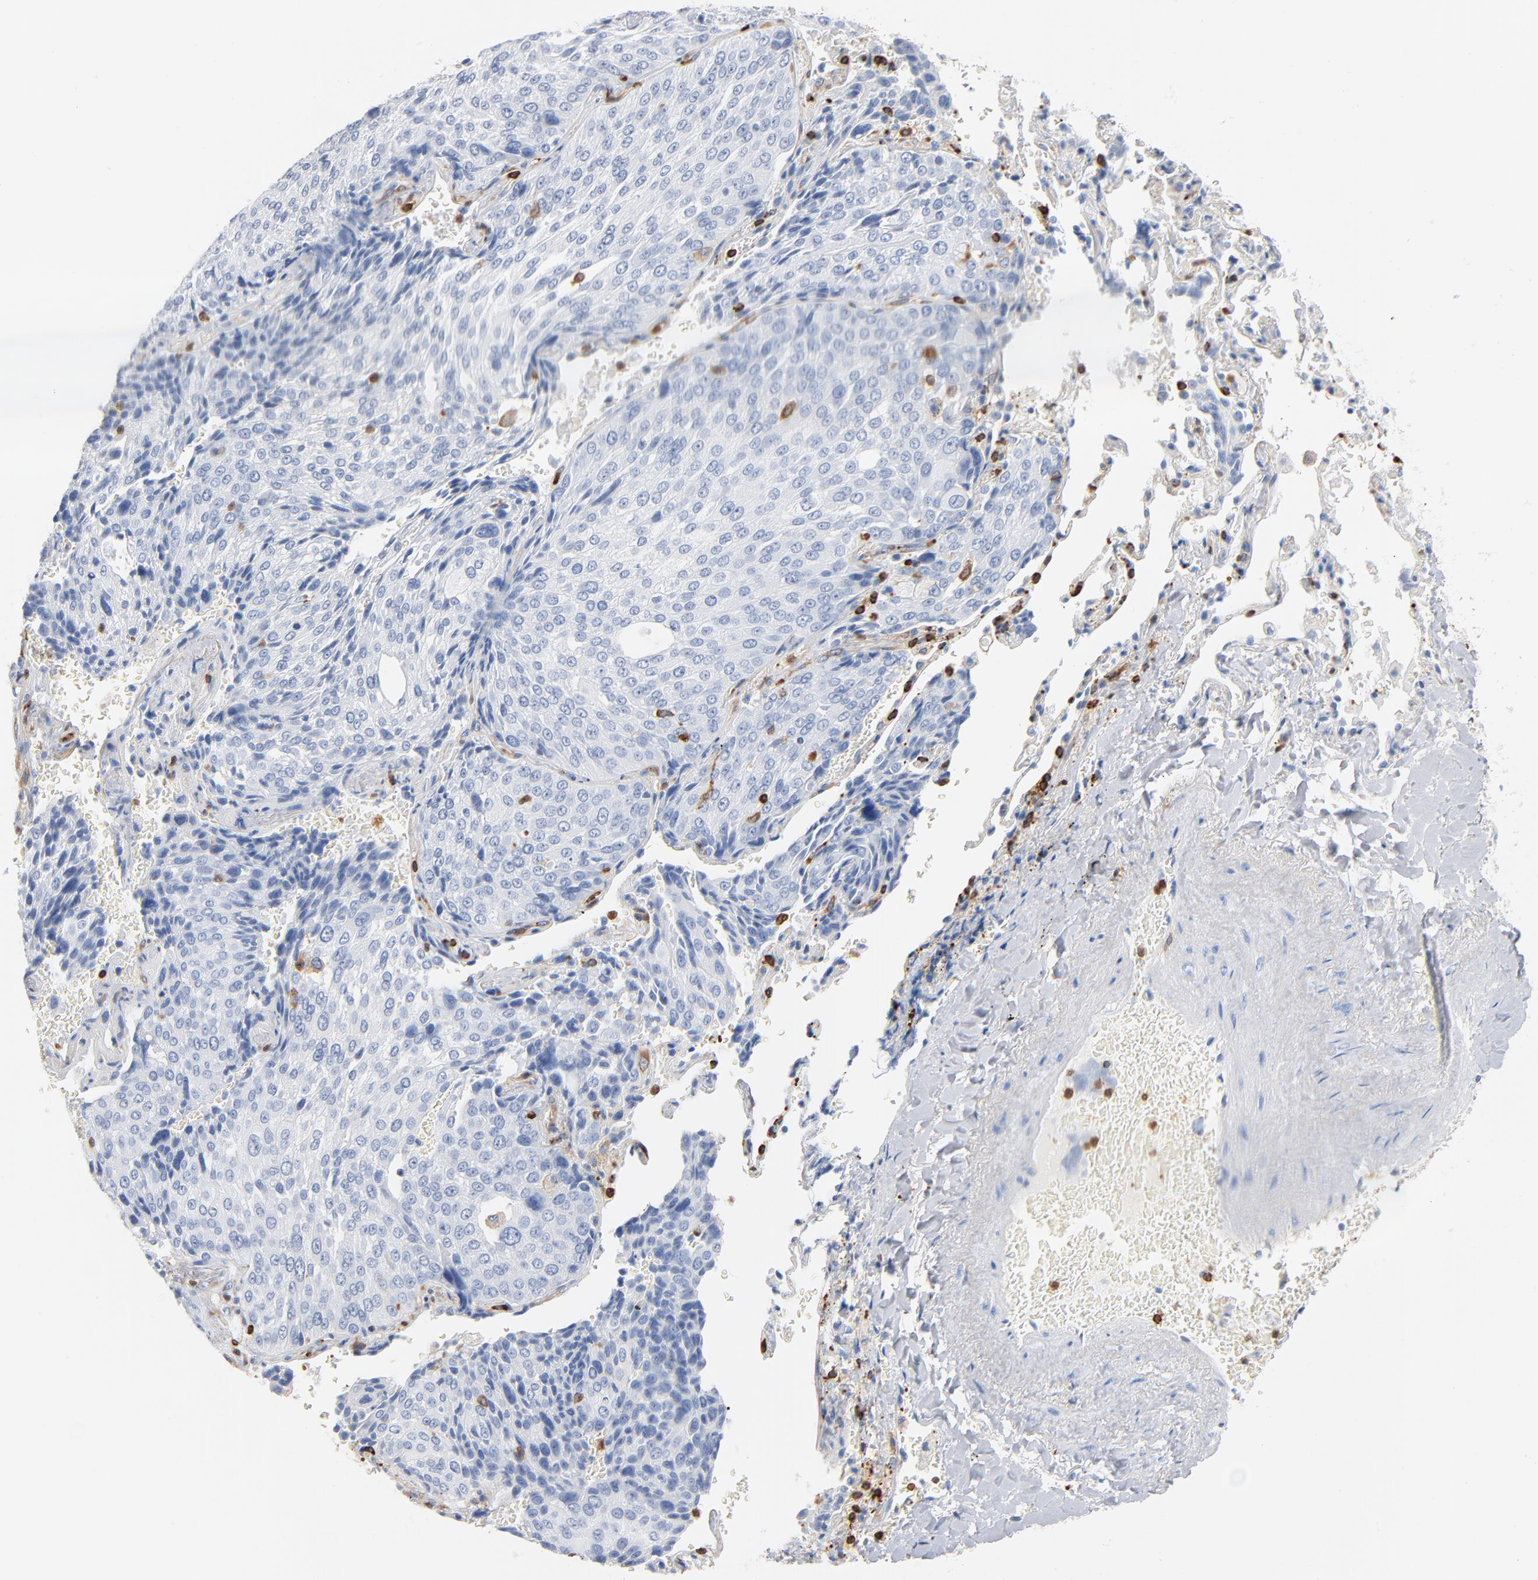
{"staining": {"intensity": "negative", "quantity": "none", "location": "none"}, "tissue": "lung cancer", "cell_type": "Tumor cells", "image_type": "cancer", "snomed": [{"axis": "morphology", "description": "Squamous cell carcinoma, NOS"}, {"axis": "topography", "description": "Lung"}], "caption": "Immunohistochemistry (IHC) micrograph of human lung cancer stained for a protein (brown), which shows no positivity in tumor cells. (DAB IHC, high magnification).", "gene": "SH3KBP1", "patient": {"sex": "male", "age": 54}}